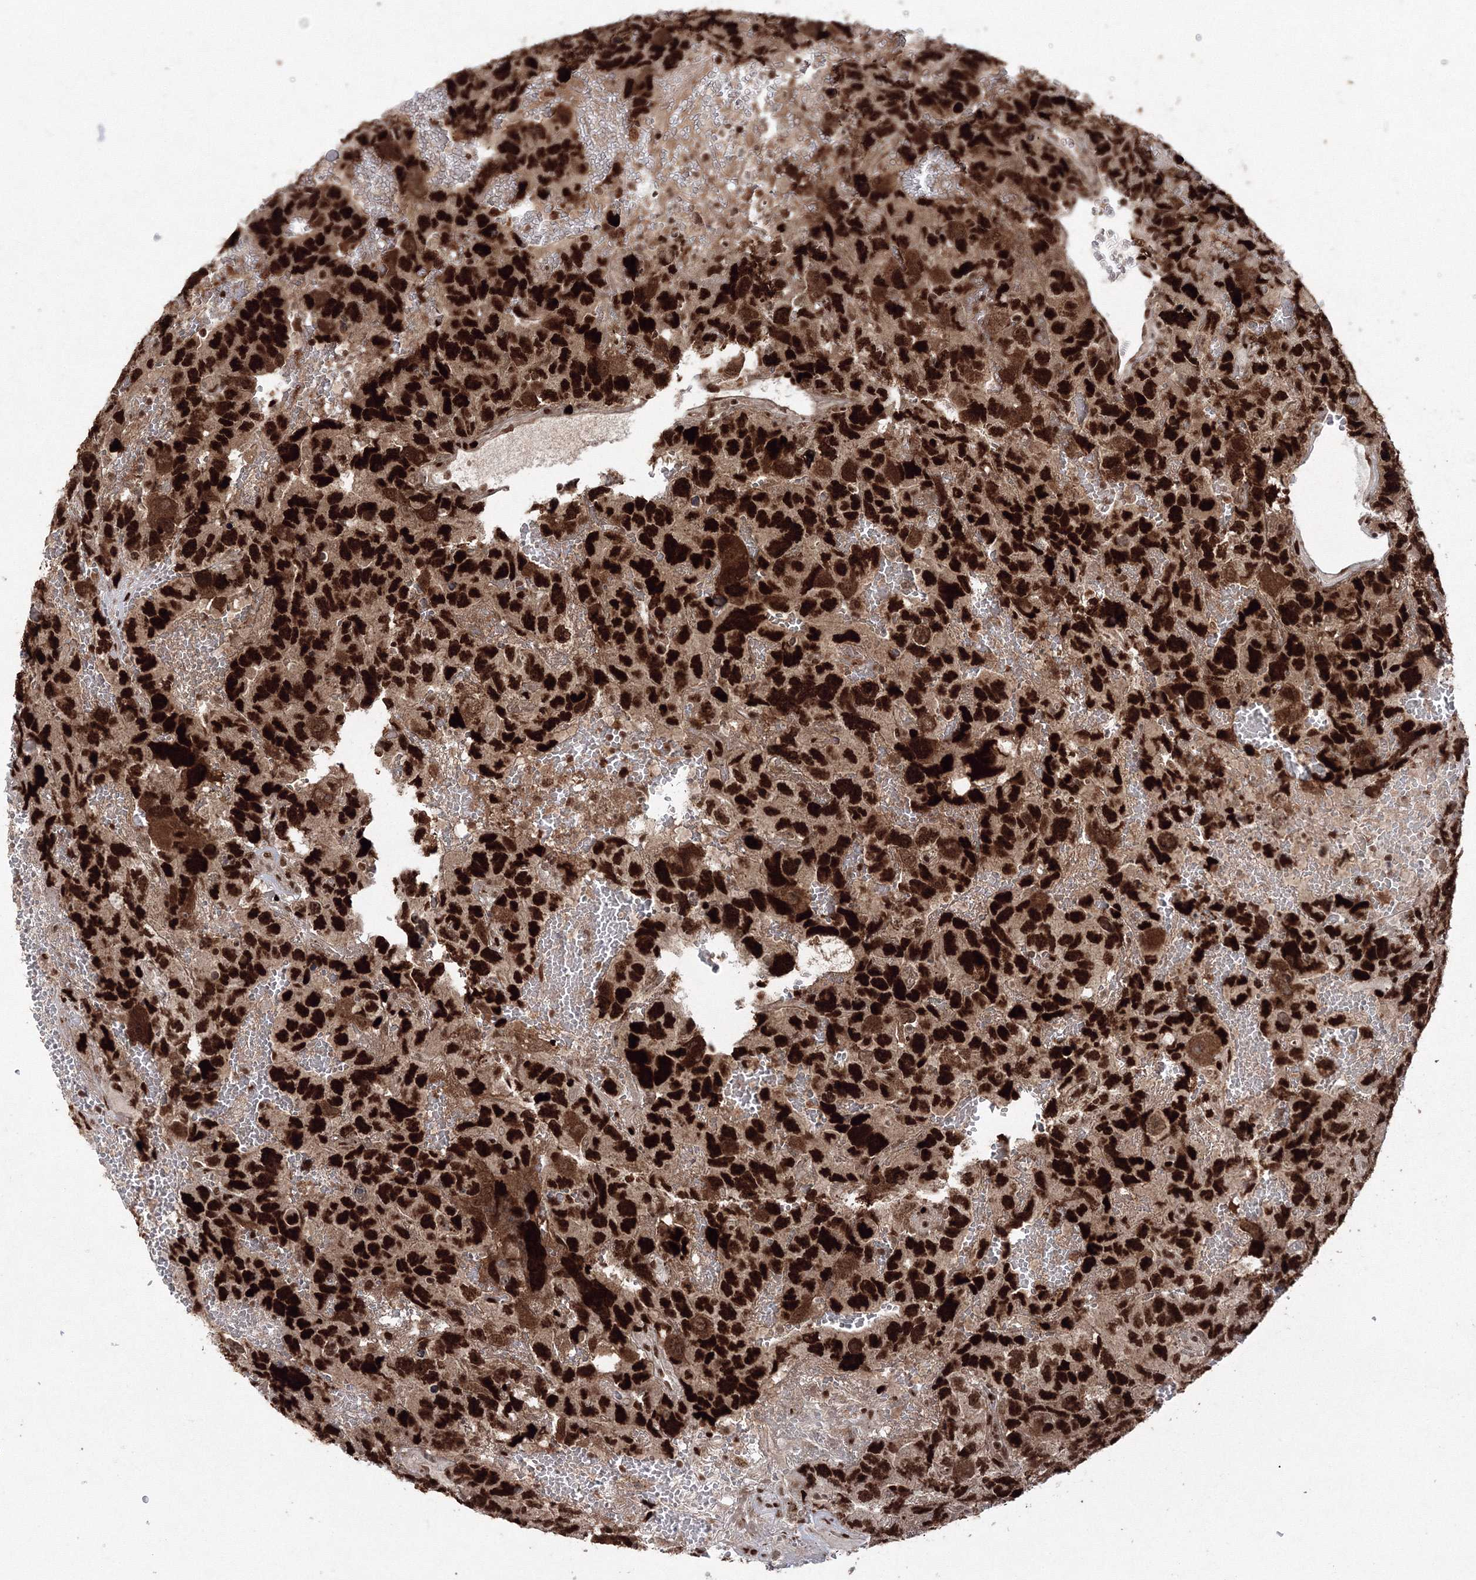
{"staining": {"intensity": "strong", "quantity": ">75%", "location": "nuclear"}, "tissue": "testis cancer", "cell_type": "Tumor cells", "image_type": "cancer", "snomed": [{"axis": "morphology", "description": "Carcinoma, Embryonal, NOS"}, {"axis": "topography", "description": "Testis"}], "caption": "There is high levels of strong nuclear staining in tumor cells of testis cancer, as demonstrated by immunohistochemical staining (brown color).", "gene": "LIG1", "patient": {"sex": "male", "age": 45}}